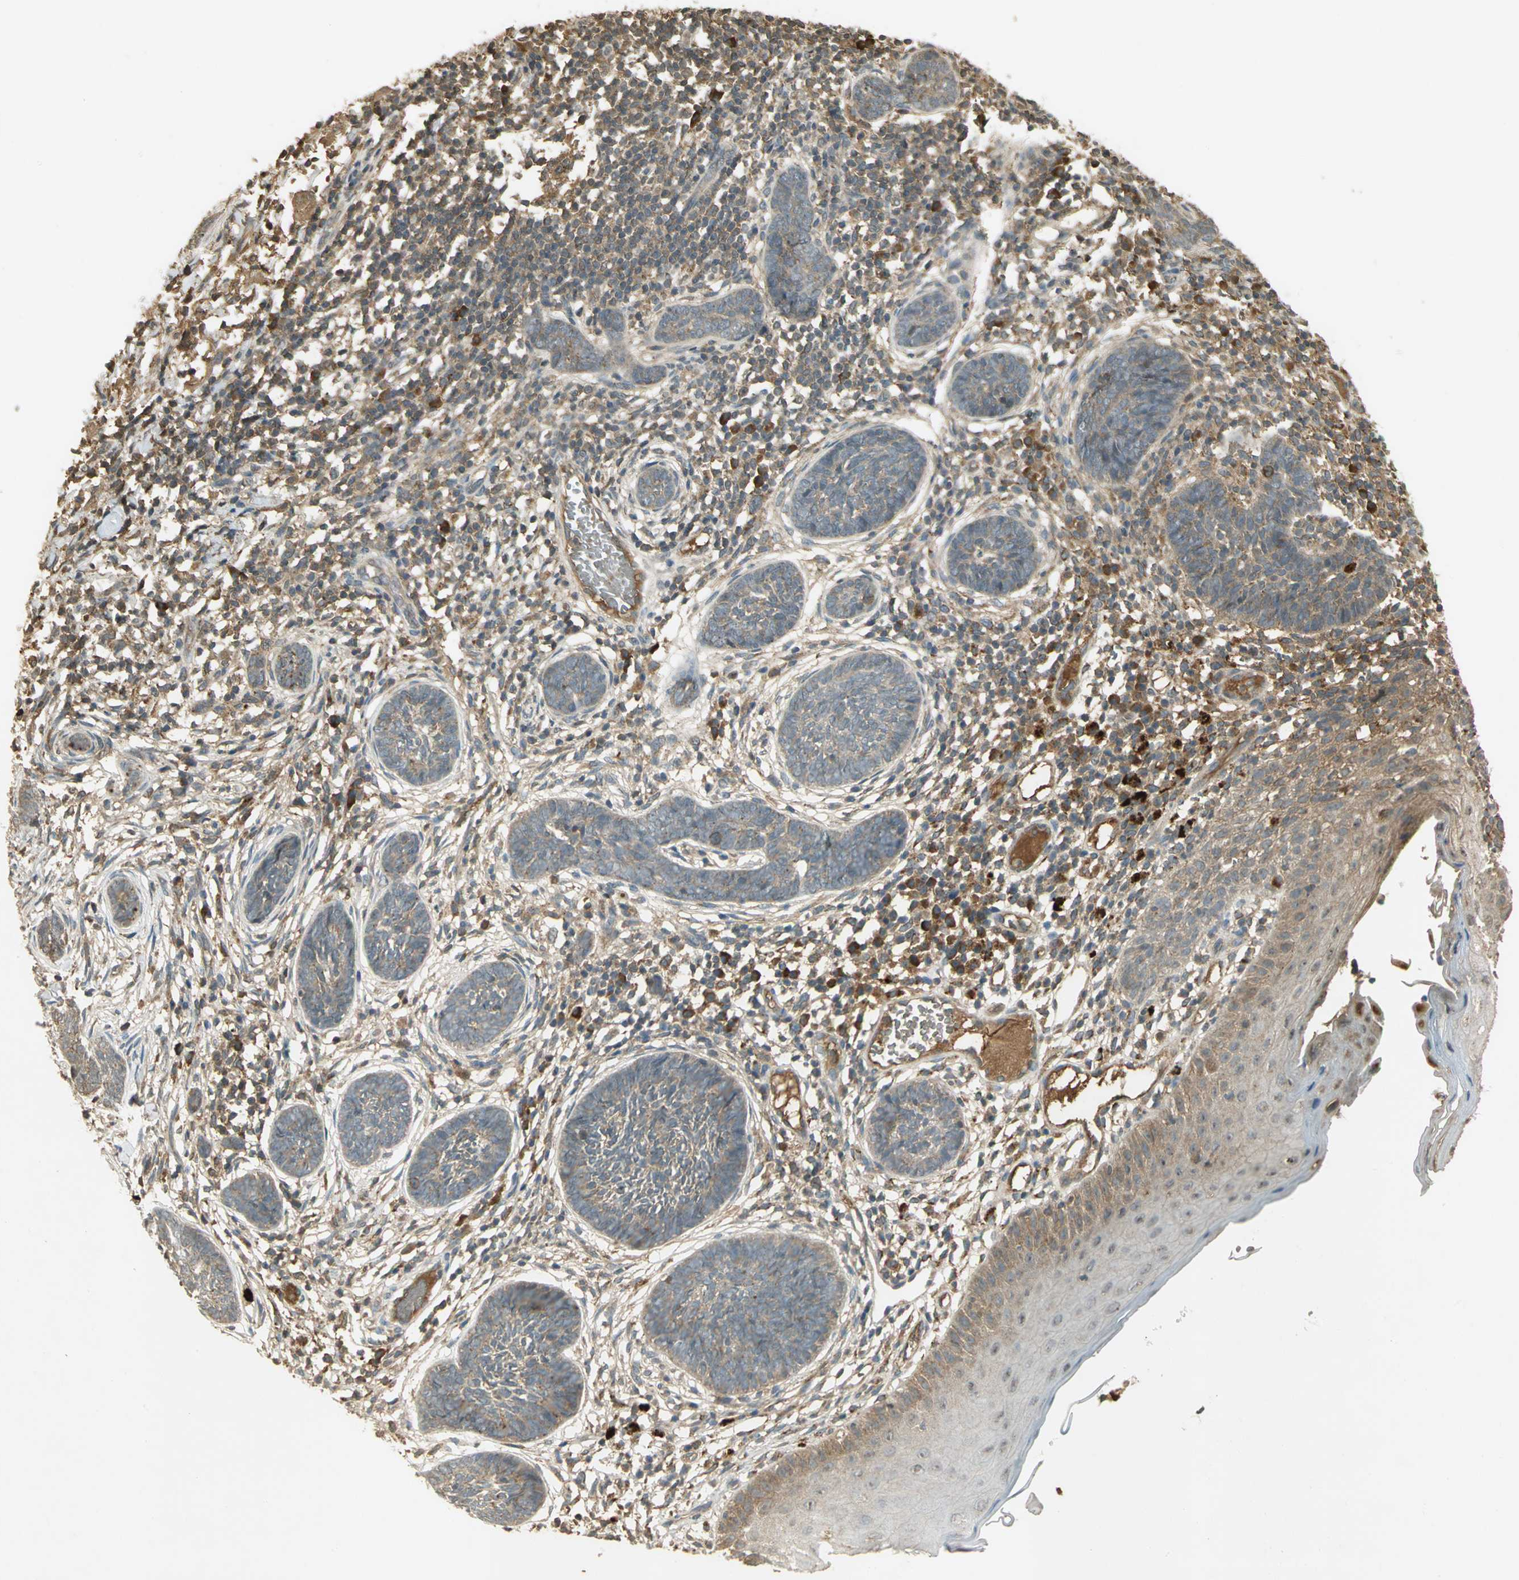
{"staining": {"intensity": "weak", "quantity": ">75%", "location": "cytoplasmic/membranous"}, "tissue": "skin cancer", "cell_type": "Tumor cells", "image_type": "cancer", "snomed": [{"axis": "morphology", "description": "Normal tissue, NOS"}, {"axis": "morphology", "description": "Basal cell carcinoma"}, {"axis": "topography", "description": "Skin"}], "caption": "Basal cell carcinoma (skin) stained for a protein demonstrates weak cytoplasmic/membranous positivity in tumor cells.", "gene": "KEAP1", "patient": {"sex": "male", "age": 87}}